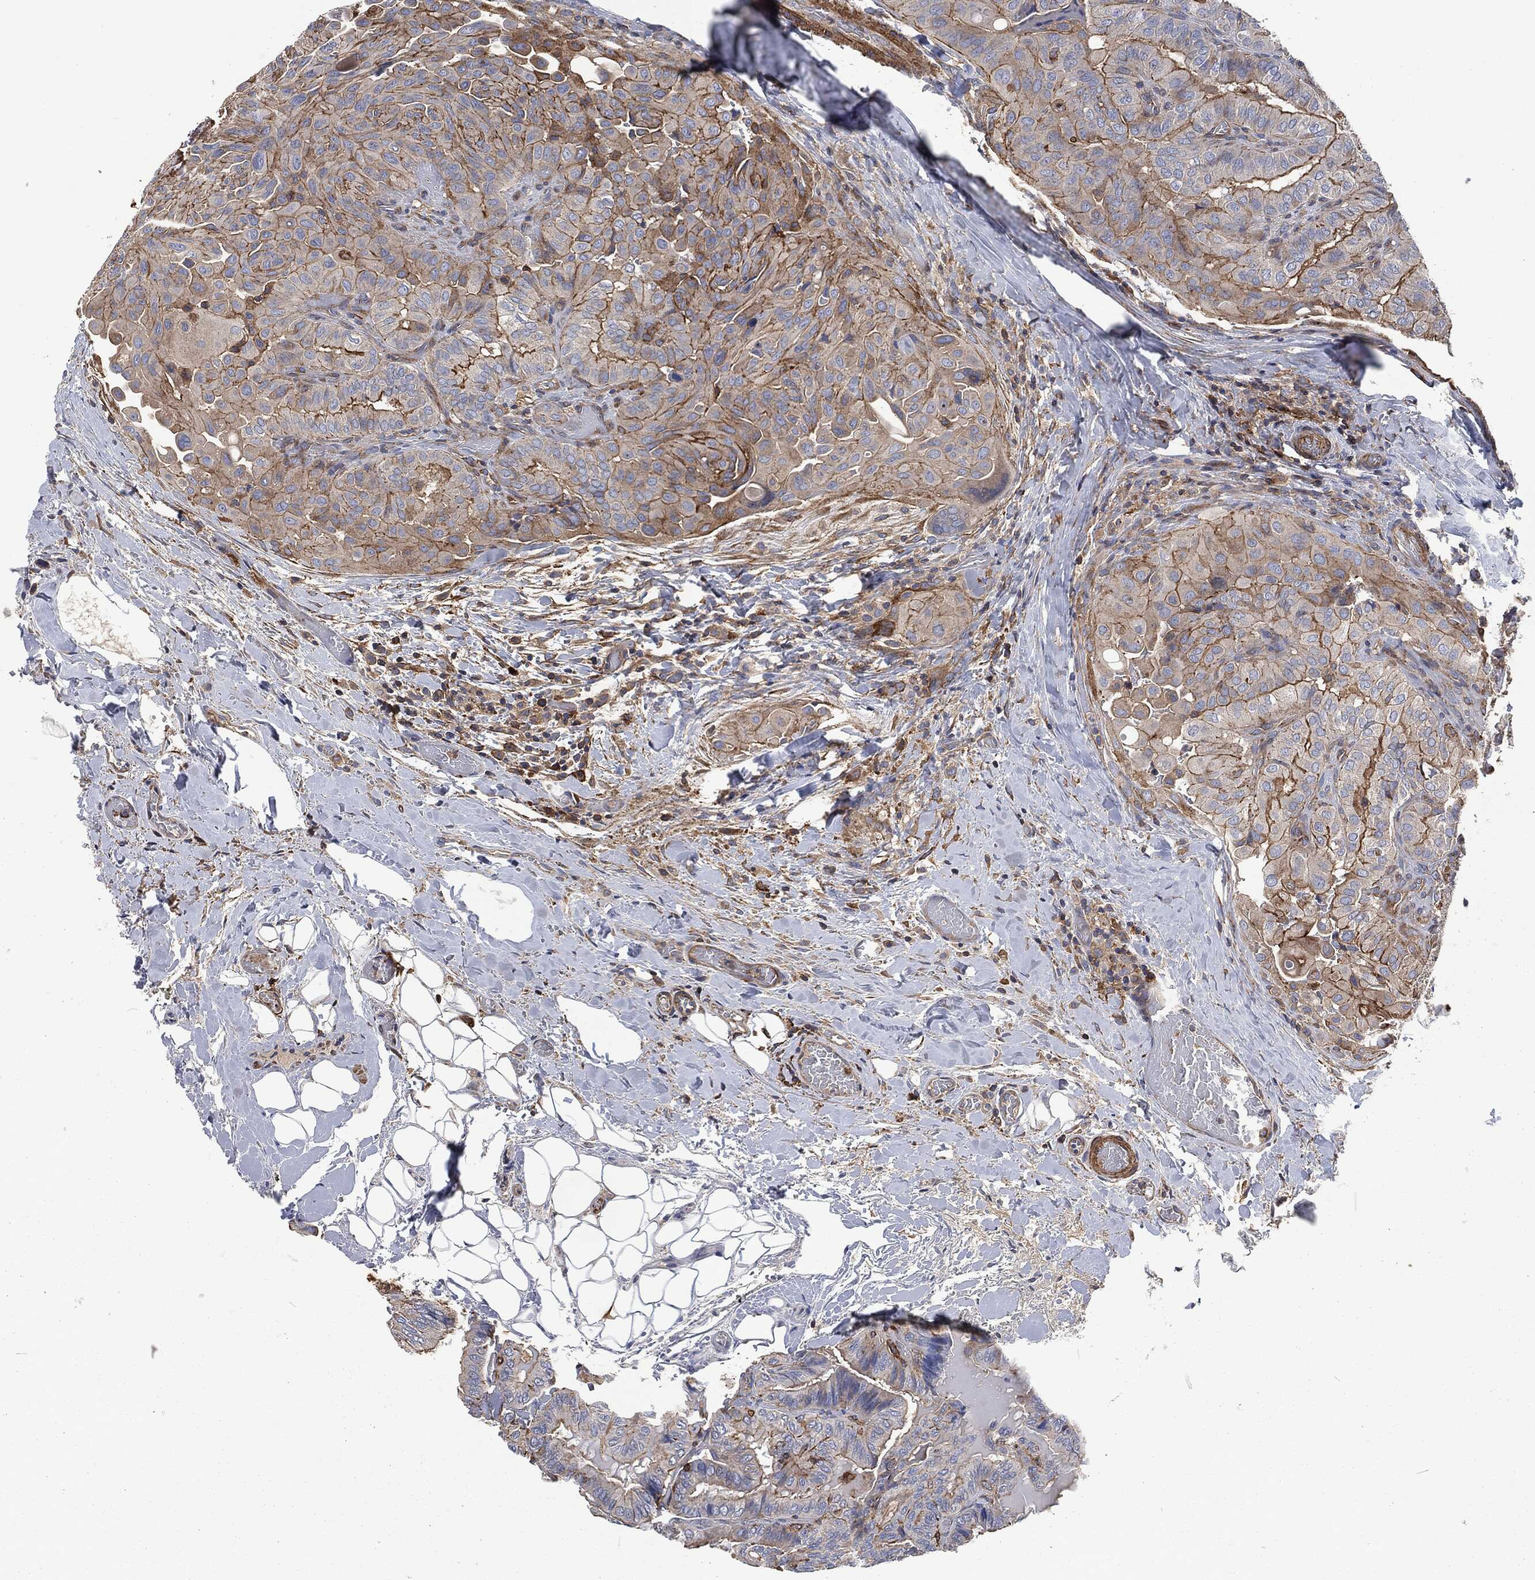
{"staining": {"intensity": "strong", "quantity": "25%-75%", "location": "cytoplasmic/membranous"}, "tissue": "thyroid cancer", "cell_type": "Tumor cells", "image_type": "cancer", "snomed": [{"axis": "morphology", "description": "Papillary adenocarcinoma, NOS"}, {"axis": "topography", "description": "Thyroid gland"}], "caption": "There is high levels of strong cytoplasmic/membranous expression in tumor cells of thyroid papillary adenocarcinoma, as demonstrated by immunohistochemical staining (brown color).", "gene": "LGALS9", "patient": {"sex": "female", "age": 68}}